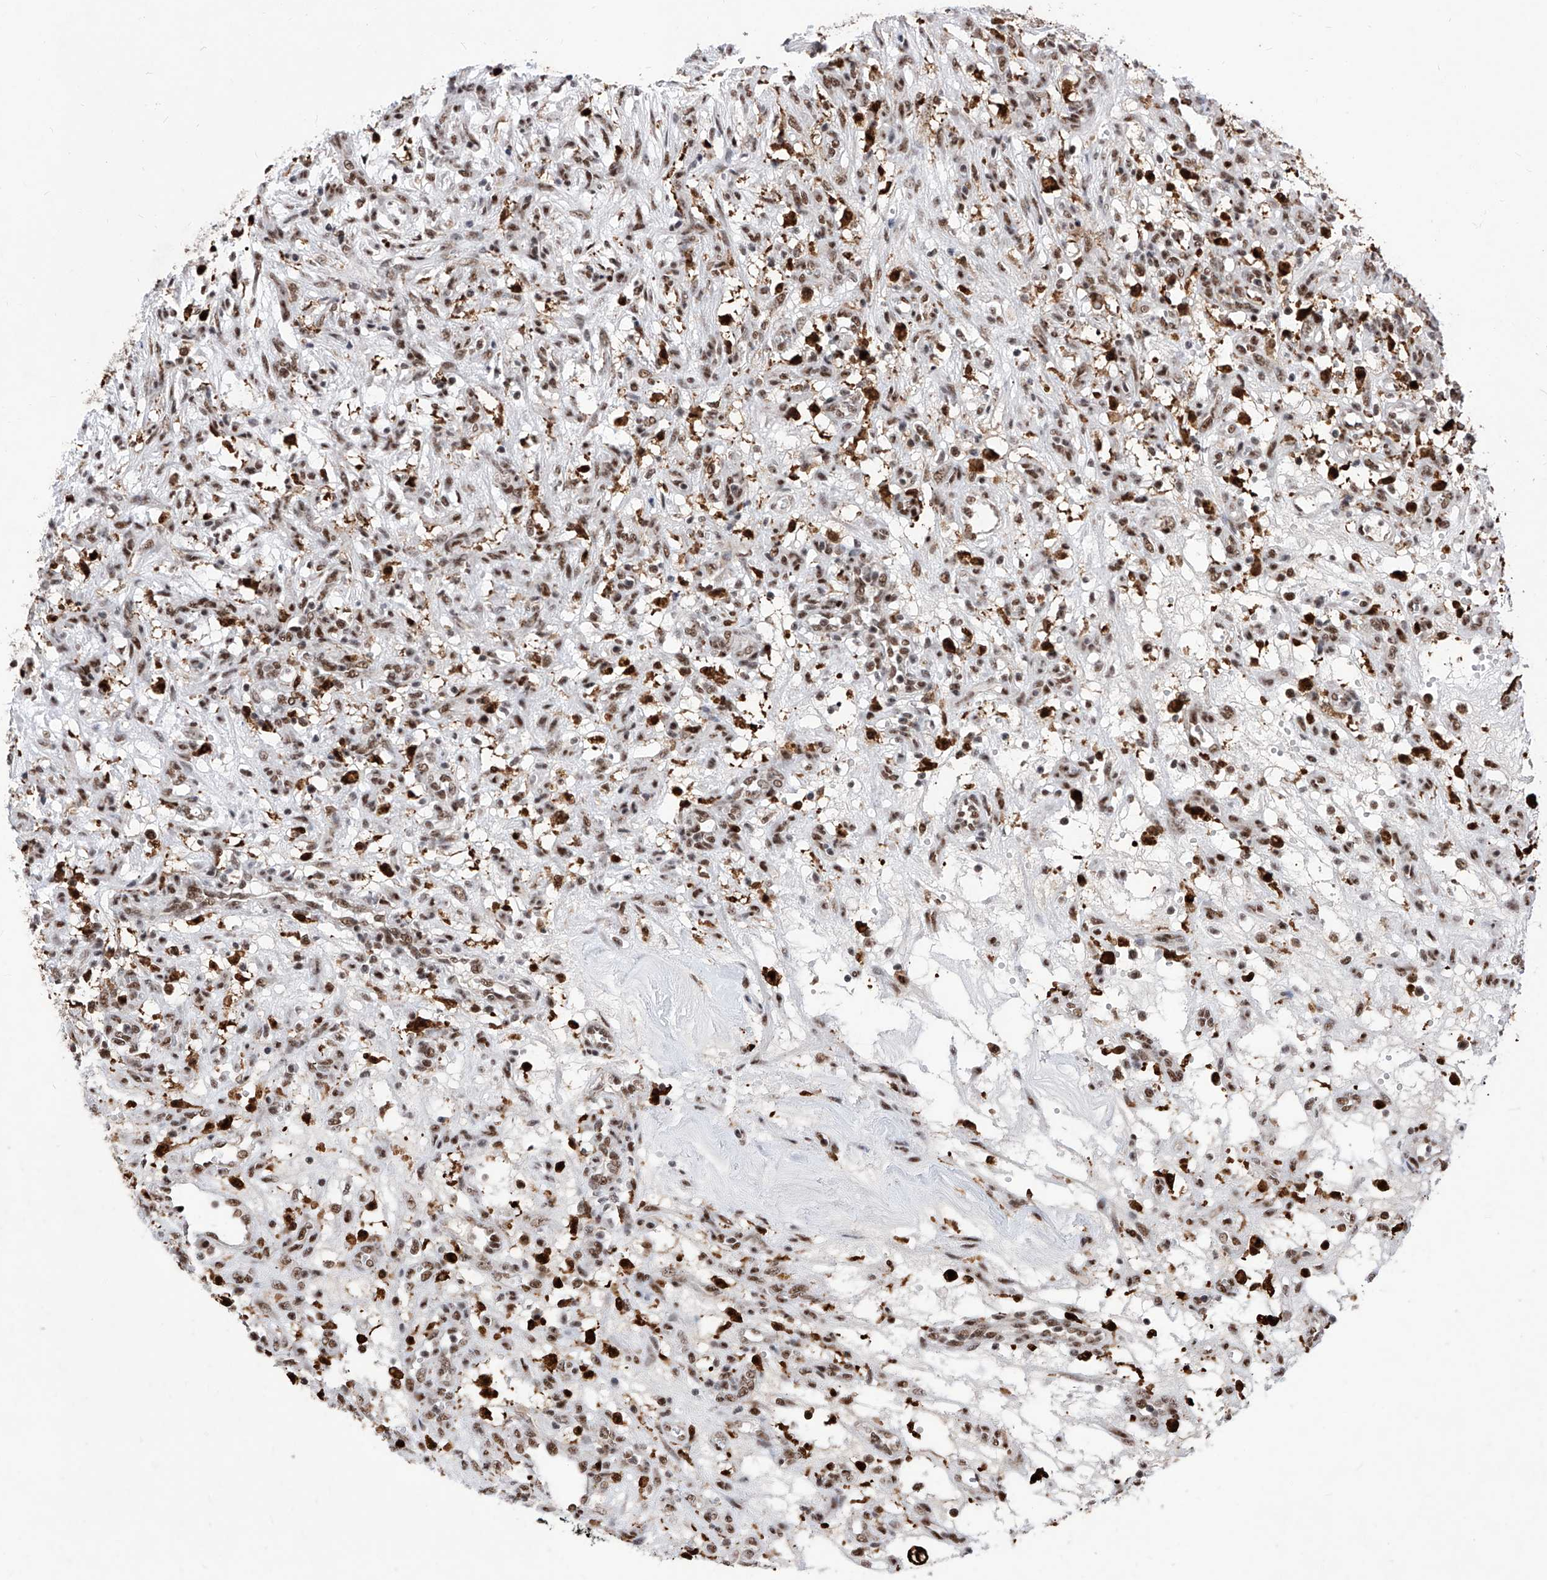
{"staining": {"intensity": "weak", "quantity": ">75%", "location": "nuclear"}, "tissue": "renal cancer", "cell_type": "Tumor cells", "image_type": "cancer", "snomed": [{"axis": "morphology", "description": "Adenocarcinoma, NOS"}, {"axis": "topography", "description": "Kidney"}], "caption": "Protein expression by IHC reveals weak nuclear expression in about >75% of tumor cells in renal adenocarcinoma. The protein is shown in brown color, while the nuclei are stained blue.", "gene": "PHF5A", "patient": {"sex": "female", "age": 57}}